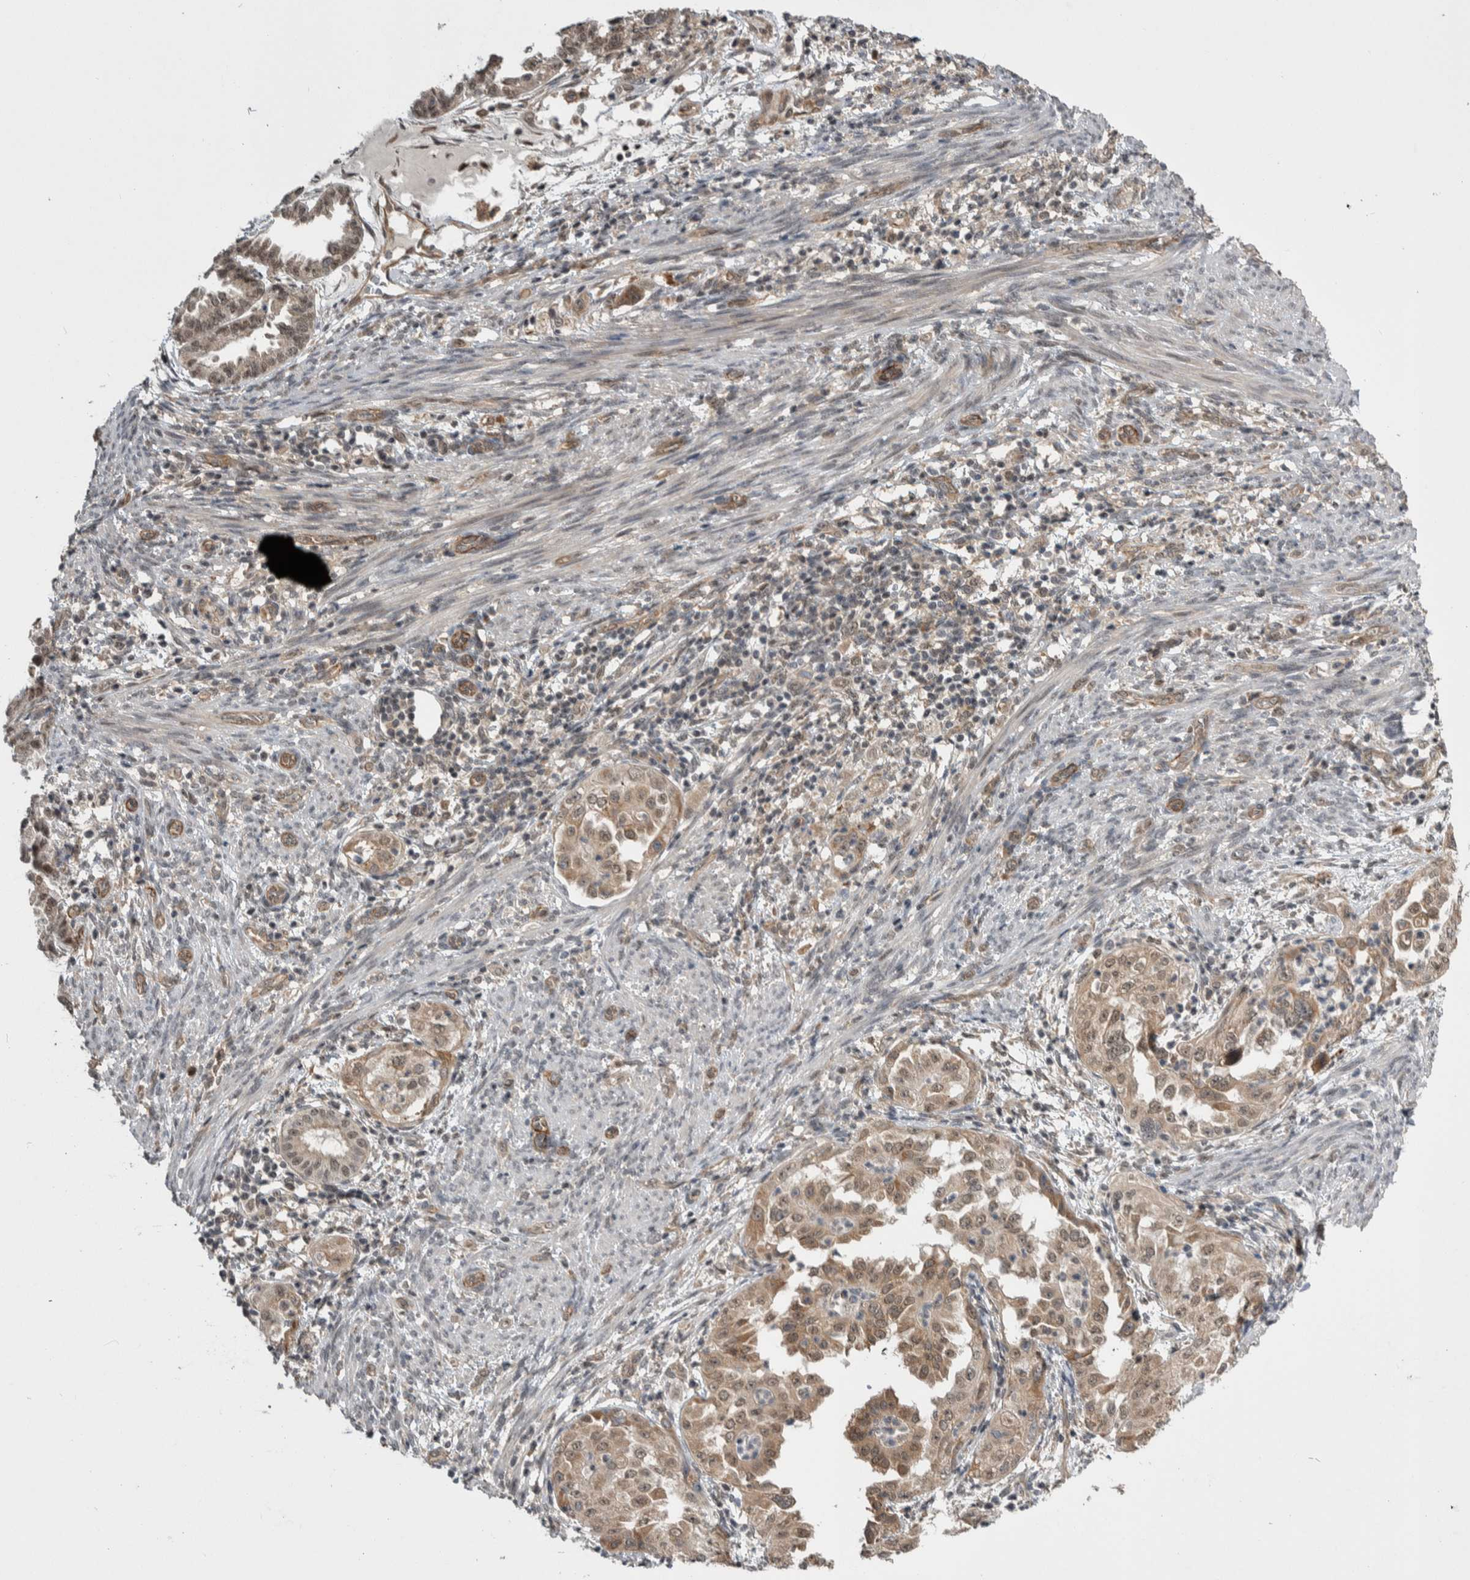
{"staining": {"intensity": "weak", "quantity": ">75%", "location": "cytoplasmic/membranous,nuclear"}, "tissue": "endometrial cancer", "cell_type": "Tumor cells", "image_type": "cancer", "snomed": [{"axis": "morphology", "description": "Adenocarcinoma, NOS"}, {"axis": "topography", "description": "Endometrium"}], "caption": "Brown immunohistochemical staining in human endometrial cancer (adenocarcinoma) shows weak cytoplasmic/membranous and nuclear staining in approximately >75% of tumor cells. (Brightfield microscopy of DAB IHC at high magnification).", "gene": "PRDM4", "patient": {"sex": "female", "age": 85}}